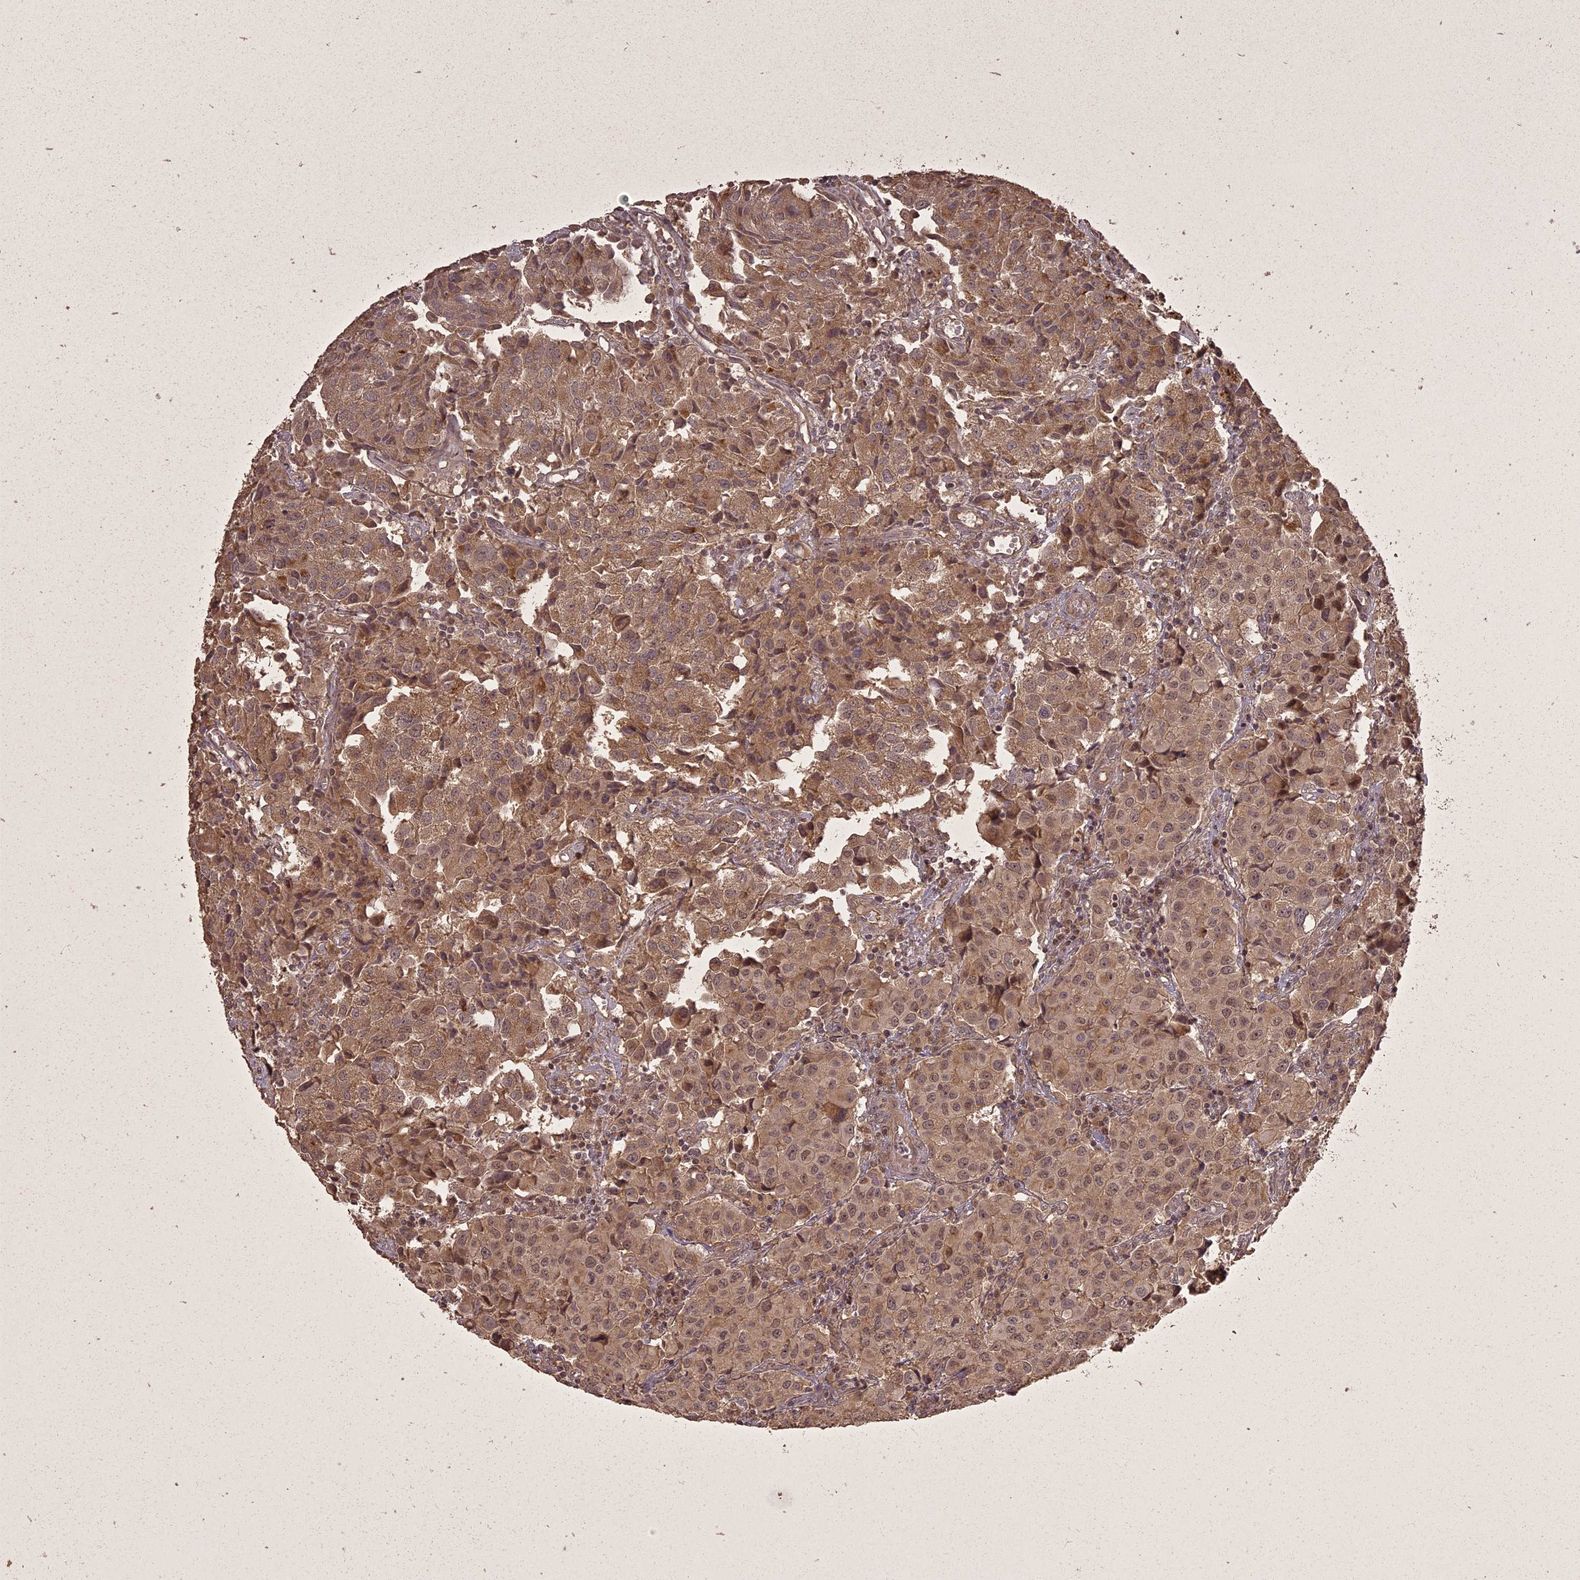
{"staining": {"intensity": "moderate", "quantity": ">75%", "location": "cytoplasmic/membranous,nuclear"}, "tissue": "urothelial cancer", "cell_type": "Tumor cells", "image_type": "cancer", "snomed": [{"axis": "morphology", "description": "Urothelial carcinoma, High grade"}, {"axis": "topography", "description": "Urinary bladder"}], "caption": "About >75% of tumor cells in urothelial cancer display moderate cytoplasmic/membranous and nuclear protein positivity as visualized by brown immunohistochemical staining.", "gene": "ING5", "patient": {"sex": "female", "age": 75}}